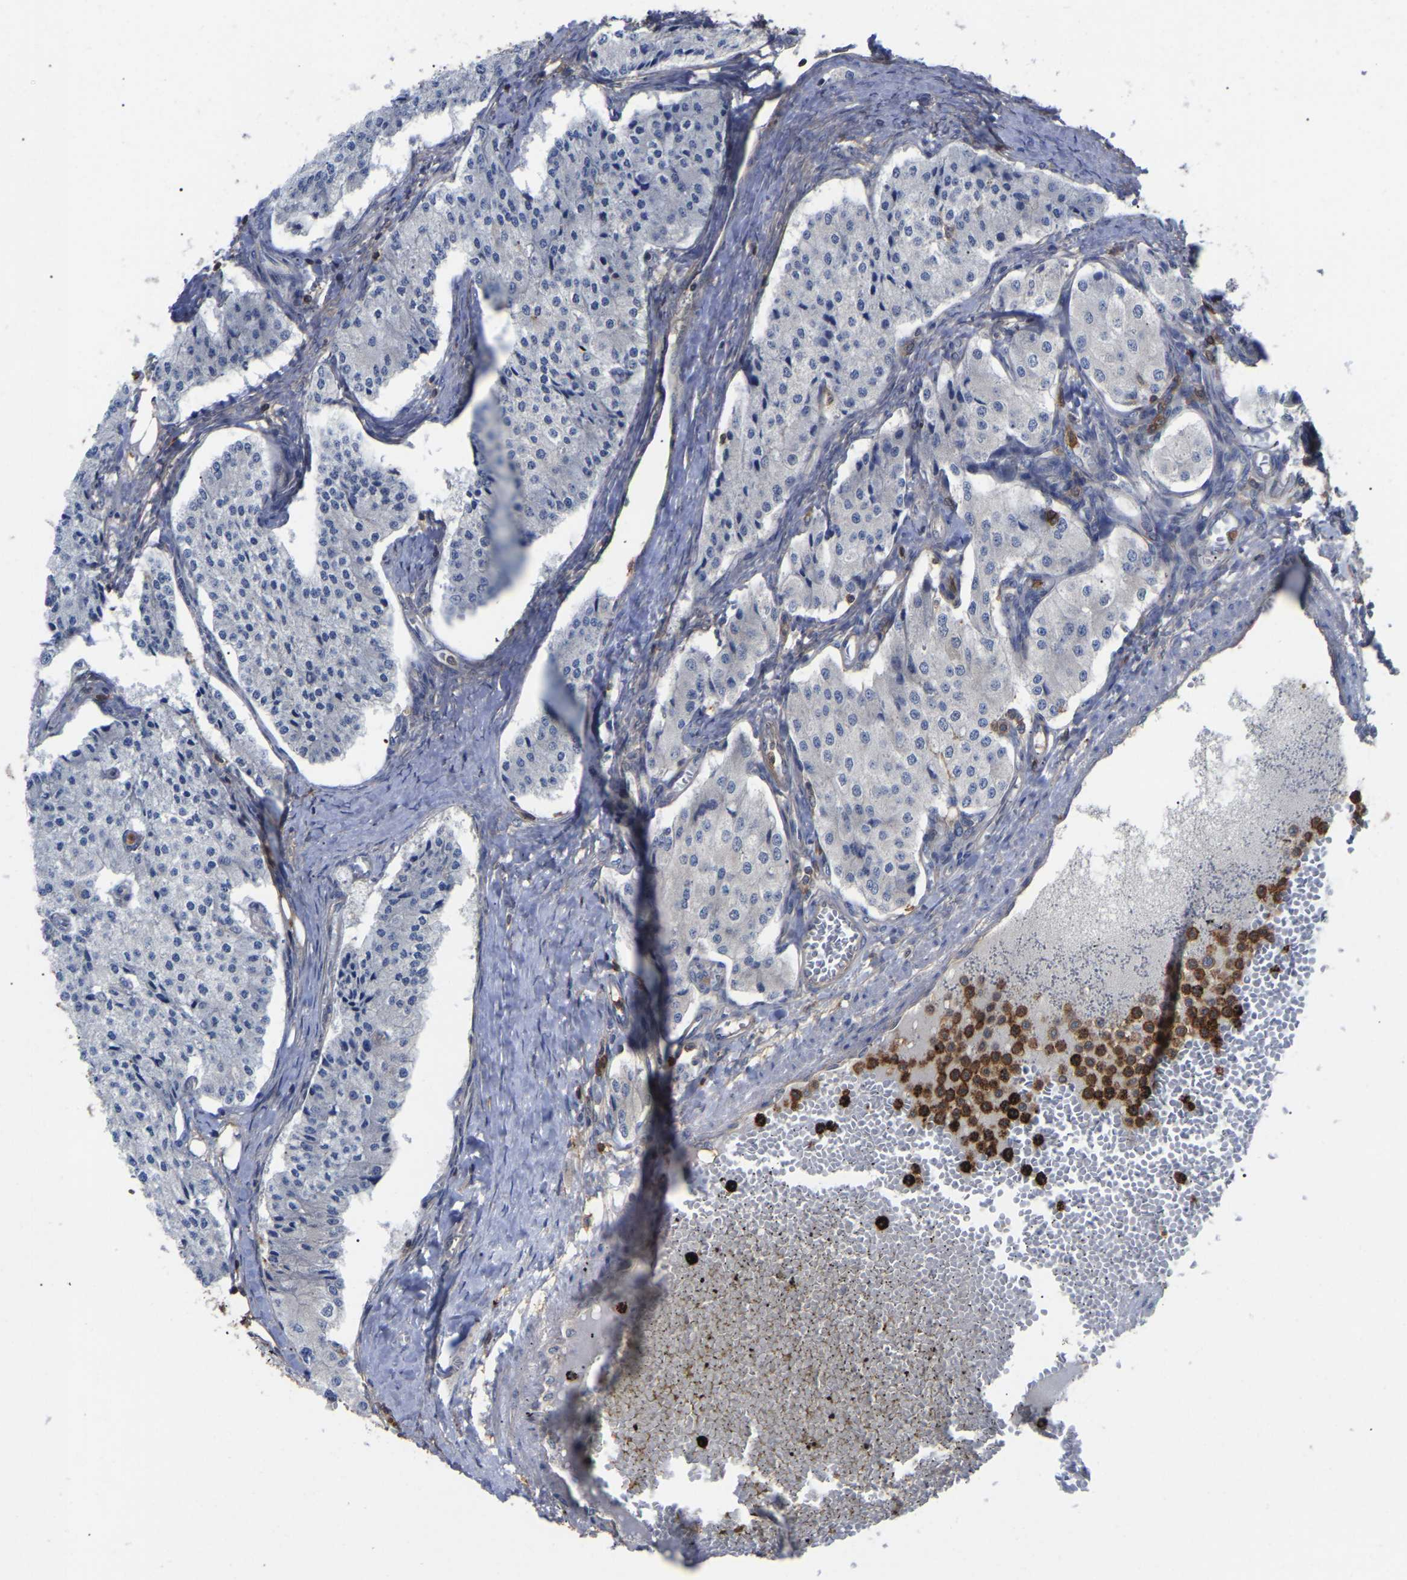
{"staining": {"intensity": "negative", "quantity": "none", "location": "none"}, "tissue": "carcinoid", "cell_type": "Tumor cells", "image_type": "cancer", "snomed": [{"axis": "morphology", "description": "Carcinoid, malignant, NOS"}, {"axis": "topography", "description": "Colon"}], "caption": "This is a histopathology image of immunohistochemistry staining of malignant carcinoid, which shows no positivity in tumor cells.", "gene": "CIT", "patient": {"sex": "female", "age": 52}}